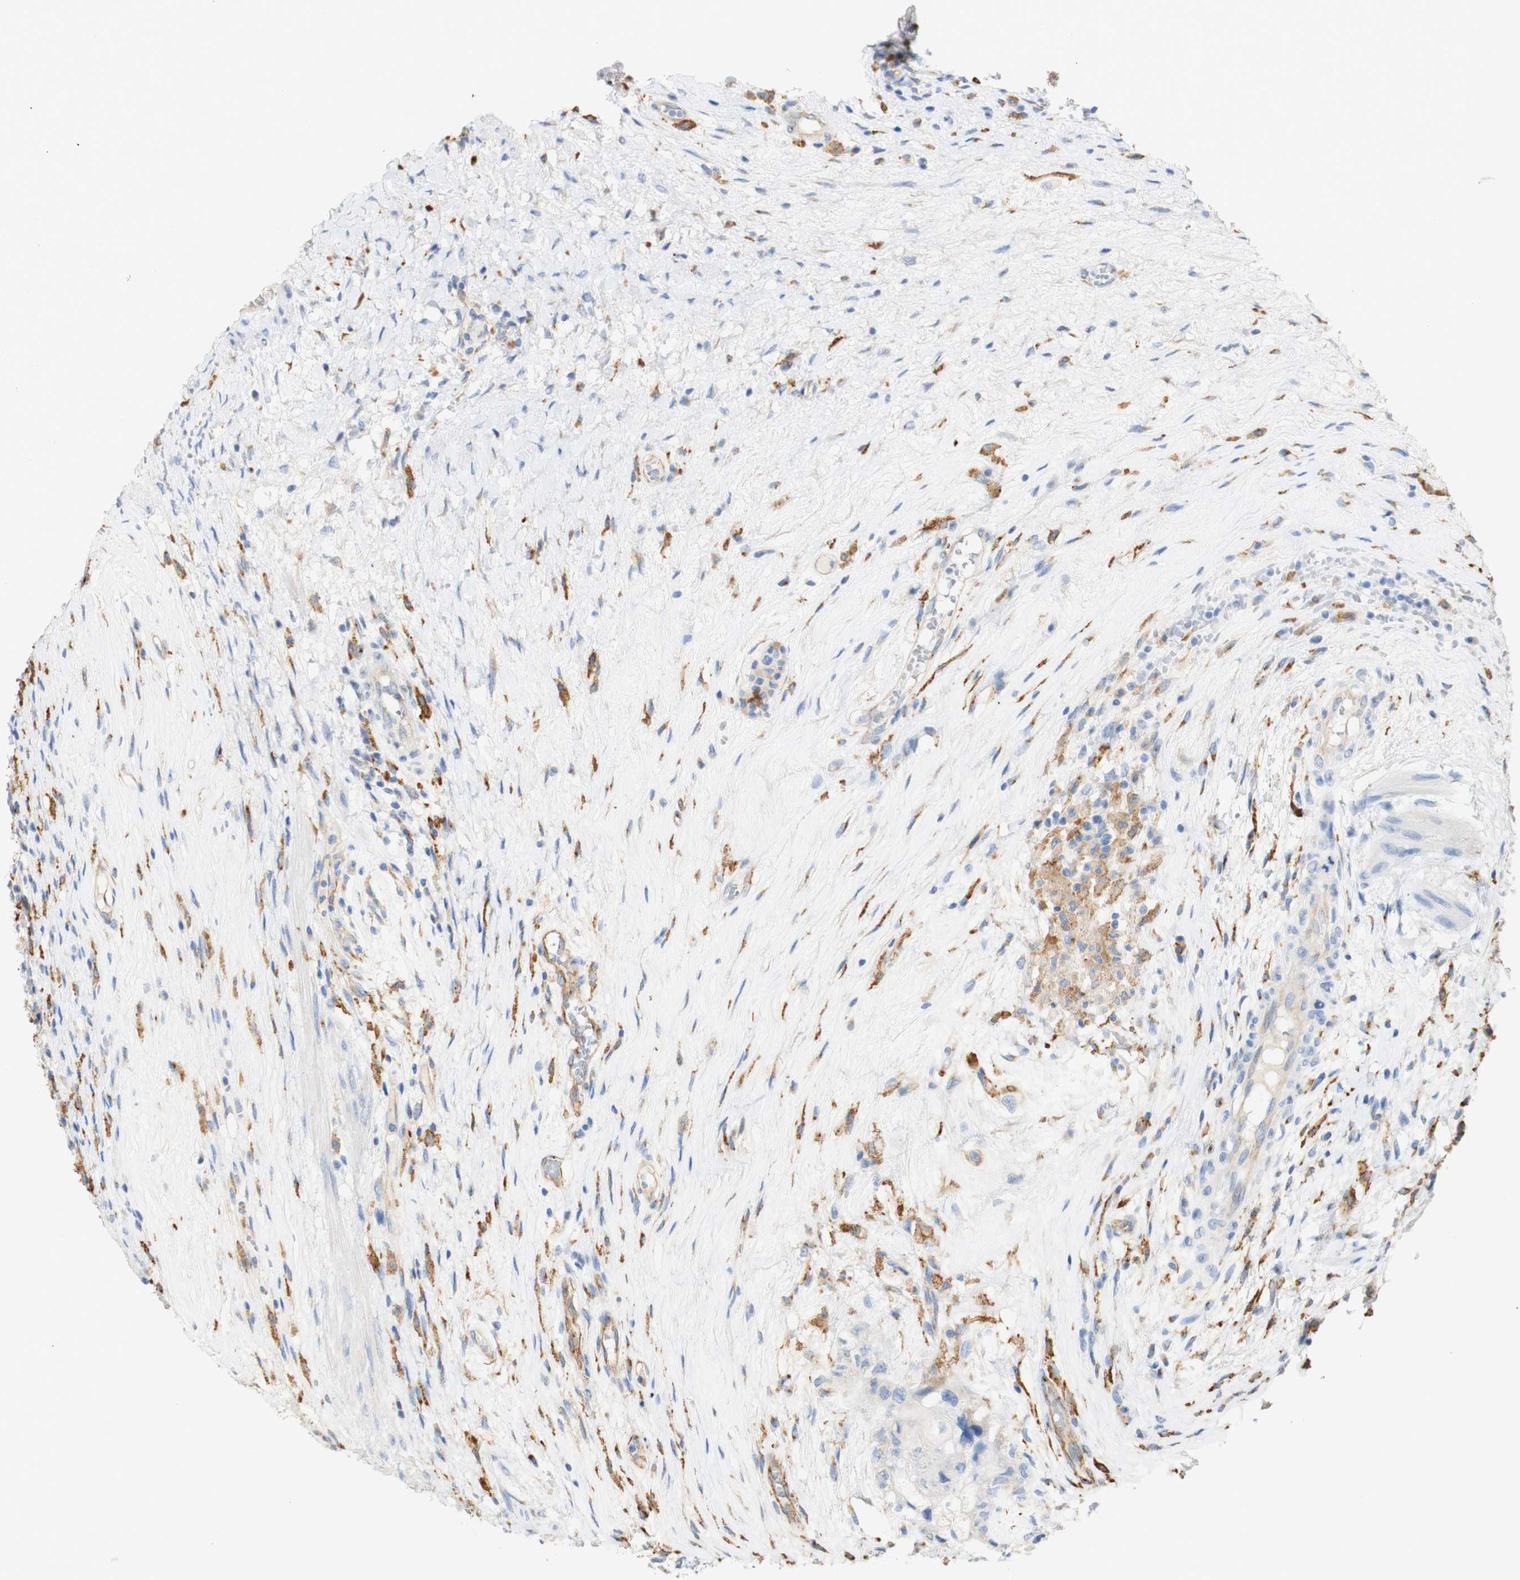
{"staining": {"intensity": "negative", "quantity": "none", "location": "none"}, "tissue": "testis cancer", "cell_type": "Tumor cells", "image_type": "cancer", "snomed": [{"axis": "morphology", "description": "Carcinoma, Embryonal, NOS"}, {"axis": "topography", "description": "Testis"}], "caption": "Immunohistochemical staining of human testis cancer (embryonal carcinoma) shows no significant positivity in tumor cells. (Stains: DAB immunohistochemistry with hematoxylin counter stain, Microscopy: brightfield microscopy at high magnification).", "gene": "FCGRT", "patient": {"sex": "male", "age": 26}}